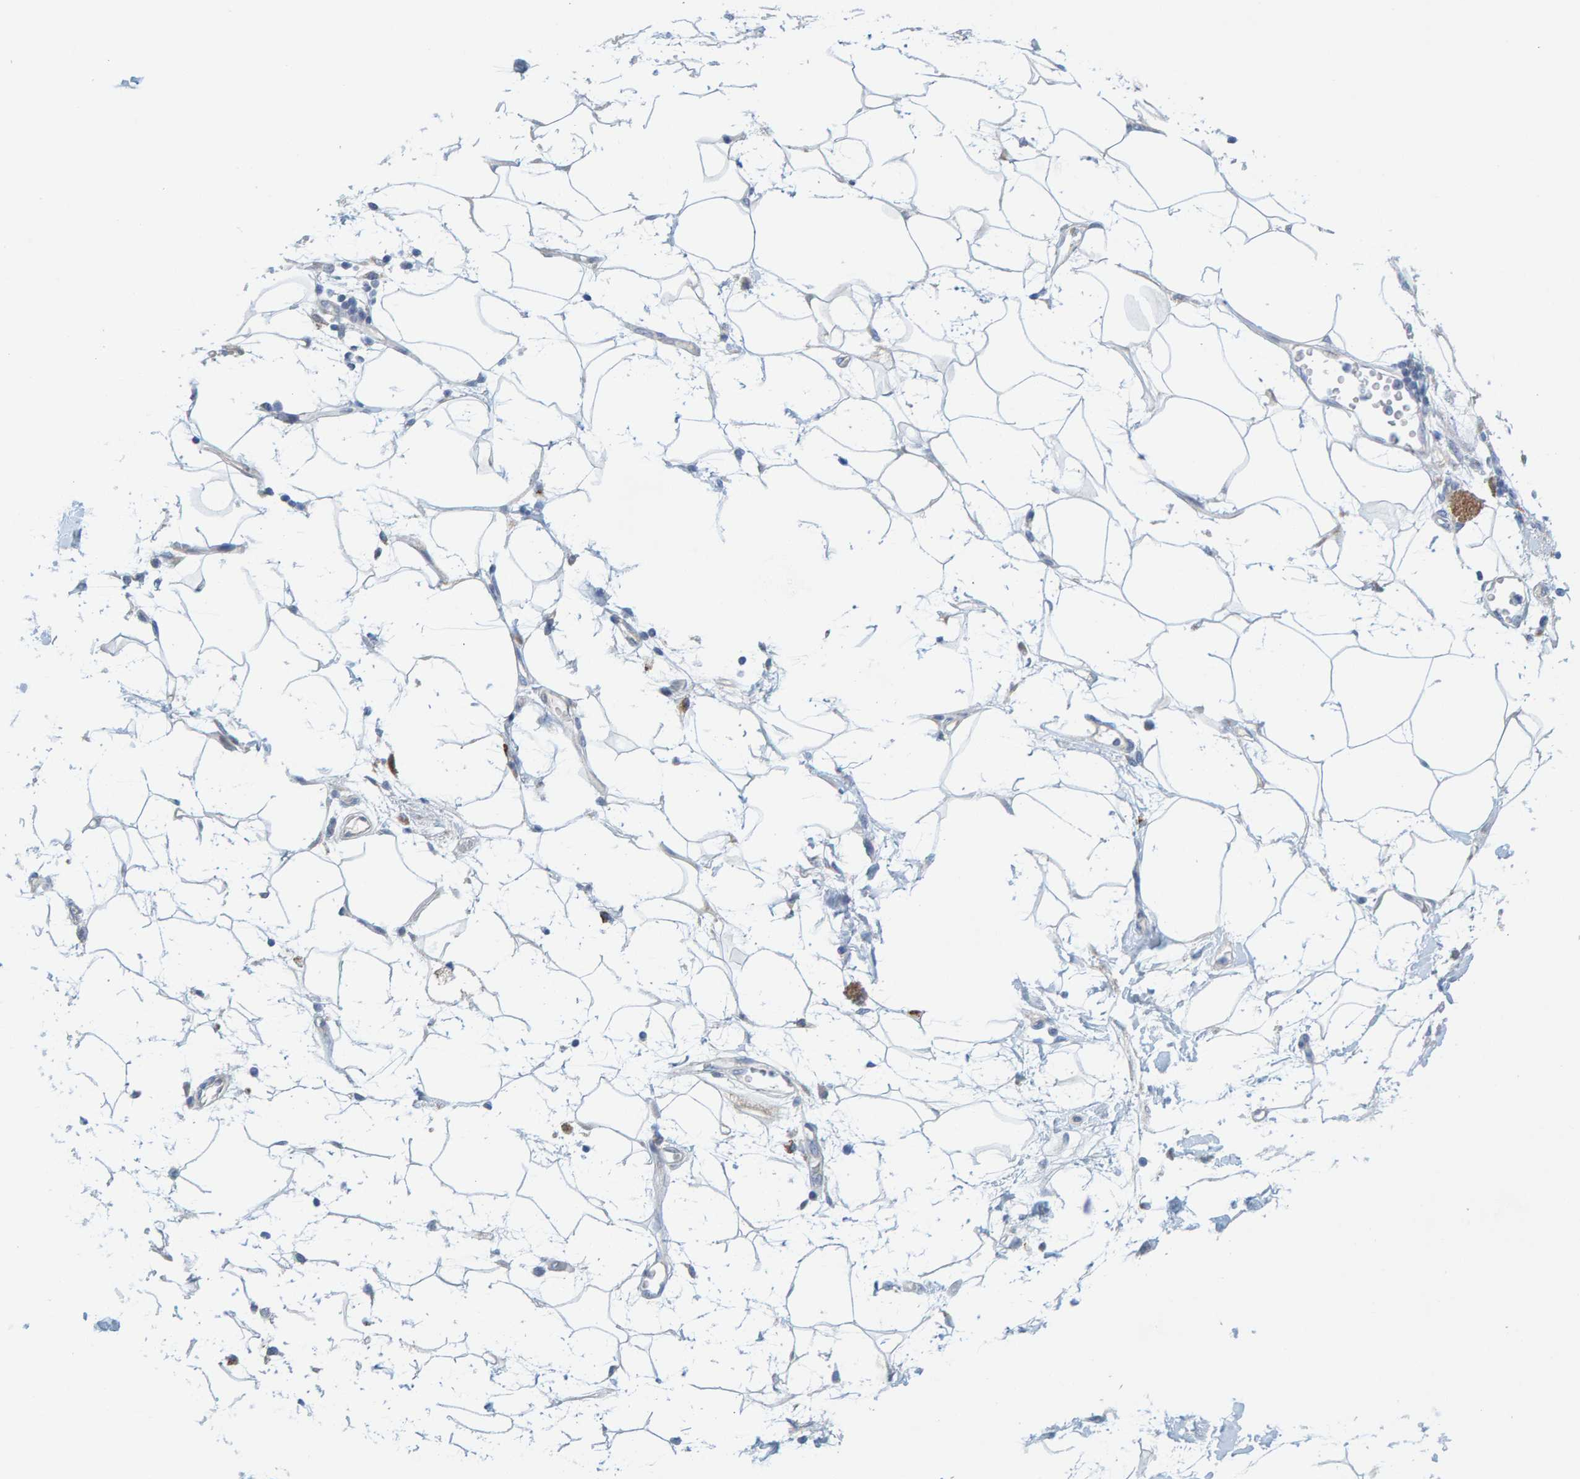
{"staining": {"intensity": "negative", "quantity": "none", "location": "none"}, "tissue": "adipose tissue", "cell_type": "Adipocytes", "image_type": "normal", "snomed": [{"axis": "morphology", "description": "Normal tissue, NOS"}, {"axis": "morphology", "description": "Adenocarcinoma, NOS"}, {"axis": "topography", "description": "Duodenum"}, {"axis": "topography", "description": "Peripheral nerve tissue"}], "caption": "A high-resolution image shows IHC staining of unremarkable adipose tissue, which exhibits no significant positivity in adipocytes.", "gene": "ZC3H3", "patient": {"sex": "female", "age": 60}}